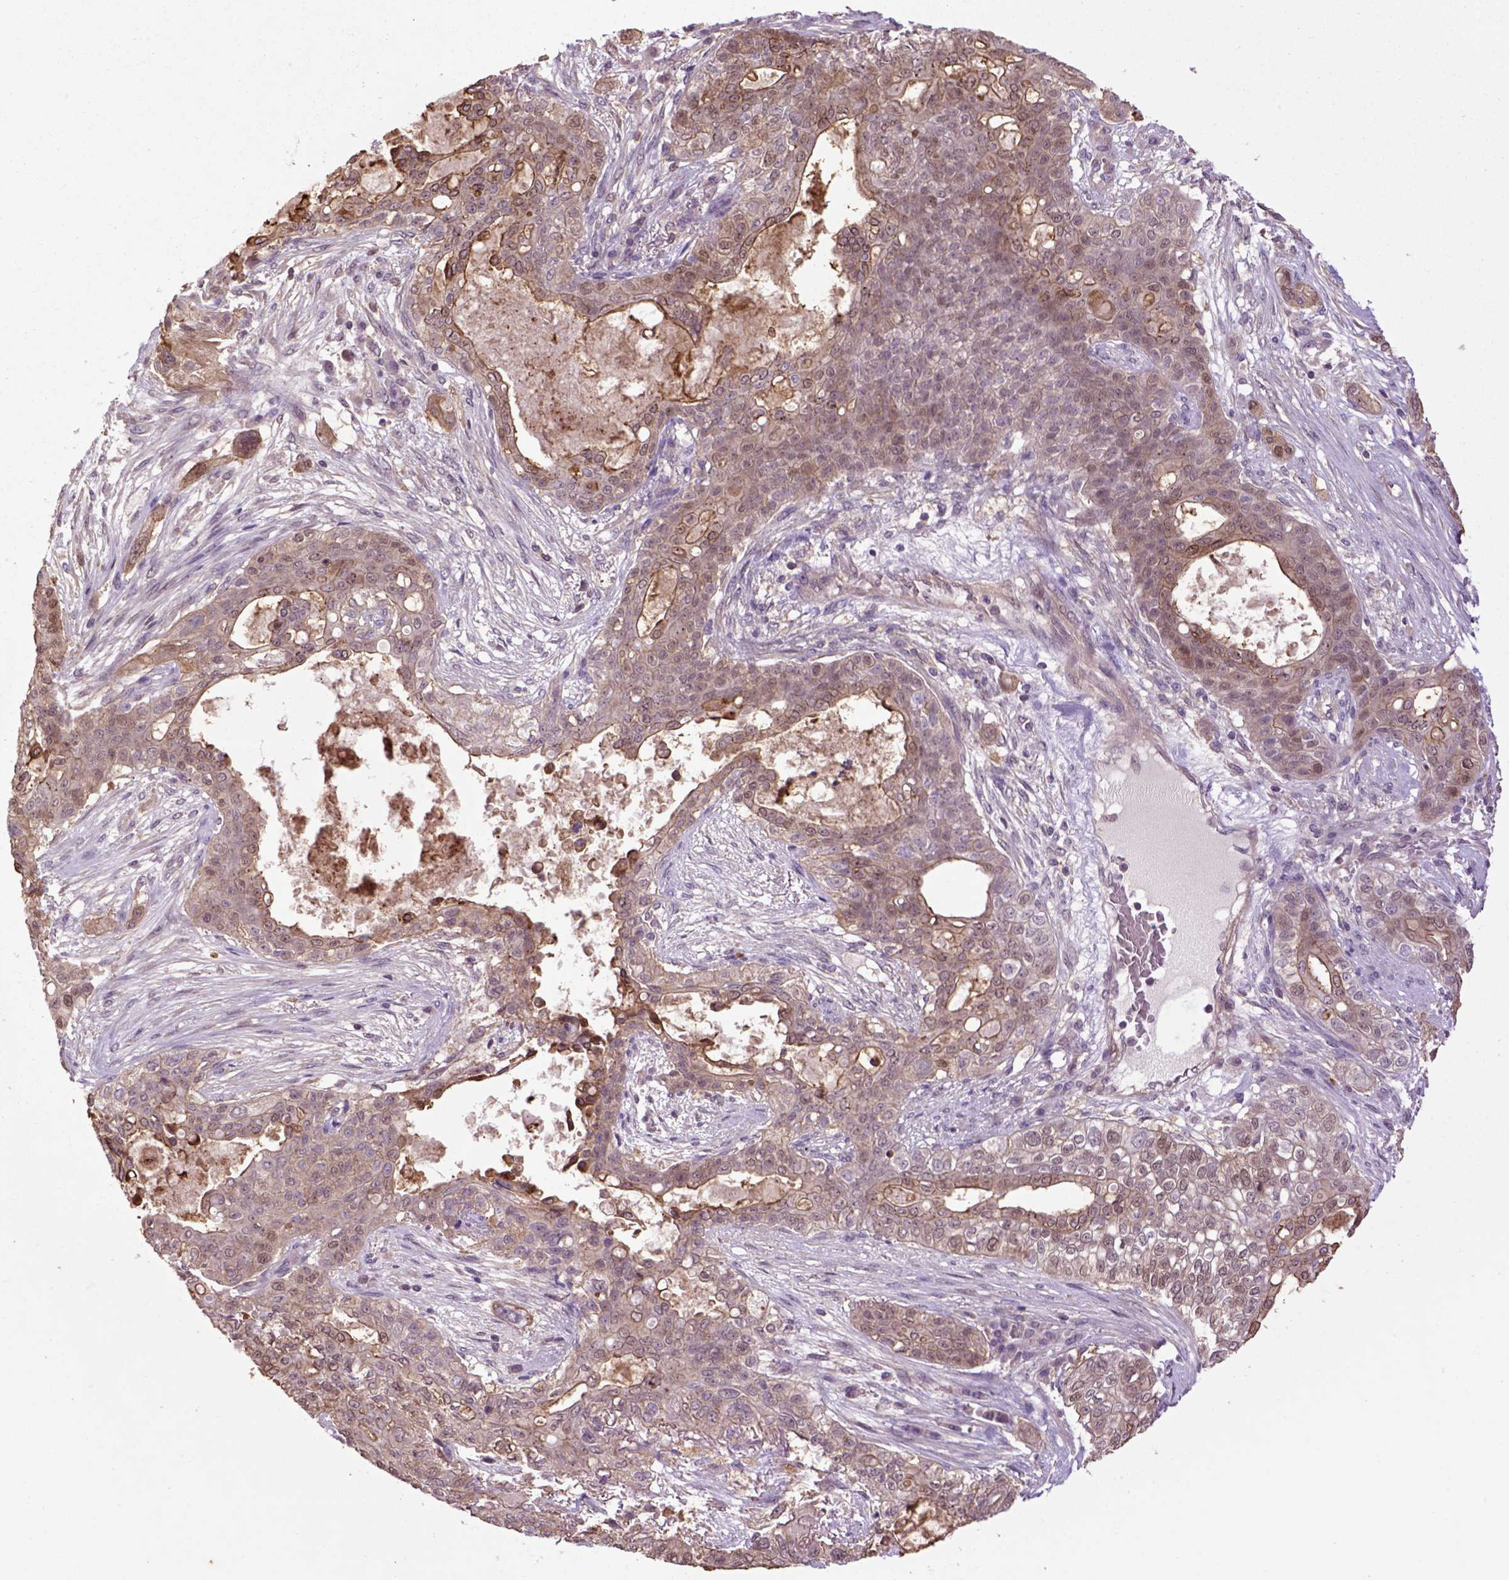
{"staining": {"intensity": "weak", "quantity": ">75%", "location": "cytoplasmic/membranous"}, "tissue": "lung cancer", "cell_type": "Tumor cells", "image_type": "cancer", "snomed": [{"axis": "morphology", "description": "Squamous cell carcinoma, NOS"}, {"axis": "topography", "description": "Lung"}], "caption": "IHC photomicrograph of neoplastic tissue: human lung cancer stained using immunohistochemistry exhibits low levels of weak protein expression localized specifically in the cytoplasmic/membranous of tumor cells, appearing as a cytoplasmic/membranous brown color.", "gene": "HSPBP1", "patient": {"sex": "female", "age": 70}}